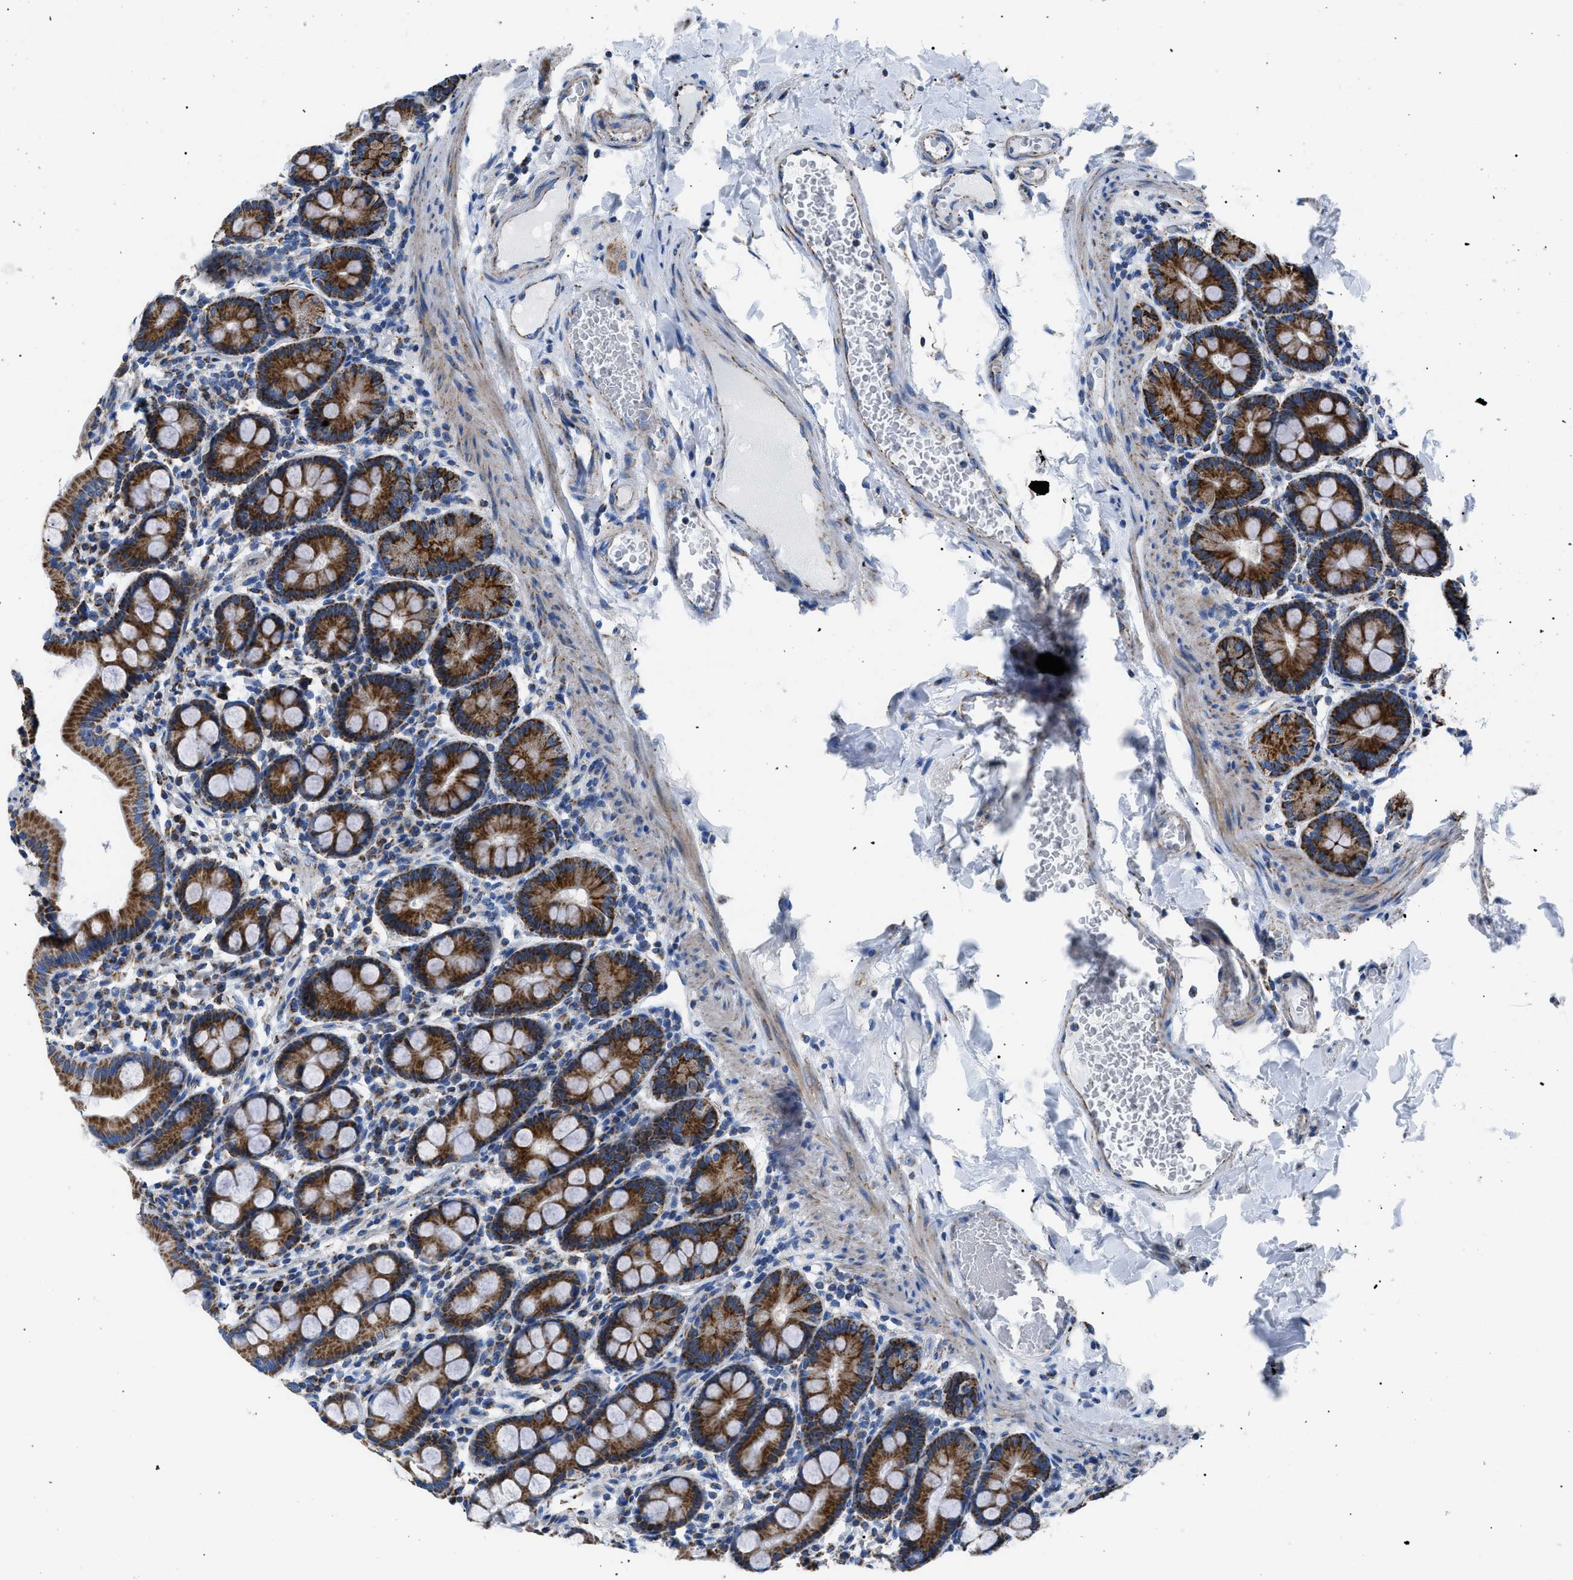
{"staining": {"intensity": "strong", "quantity": ">75%", "location": "cytoplasmic/membranous"}, "tissue": "duodenum", "cell_type": "Glandular cells", "image_type": "normal", "snomed": [{"axis": "morphology", "description": "Normal tissue, NOS"}, {"axis": "topography", "description": "Duodenum"}], "caption": "This is an image of IHC staining of benign duodenum, which shows strong staining in the cytoplasmic/membranous of glandular cells.", "gene": "PHB2", "patient": {"sex": "male", "age": 50}}